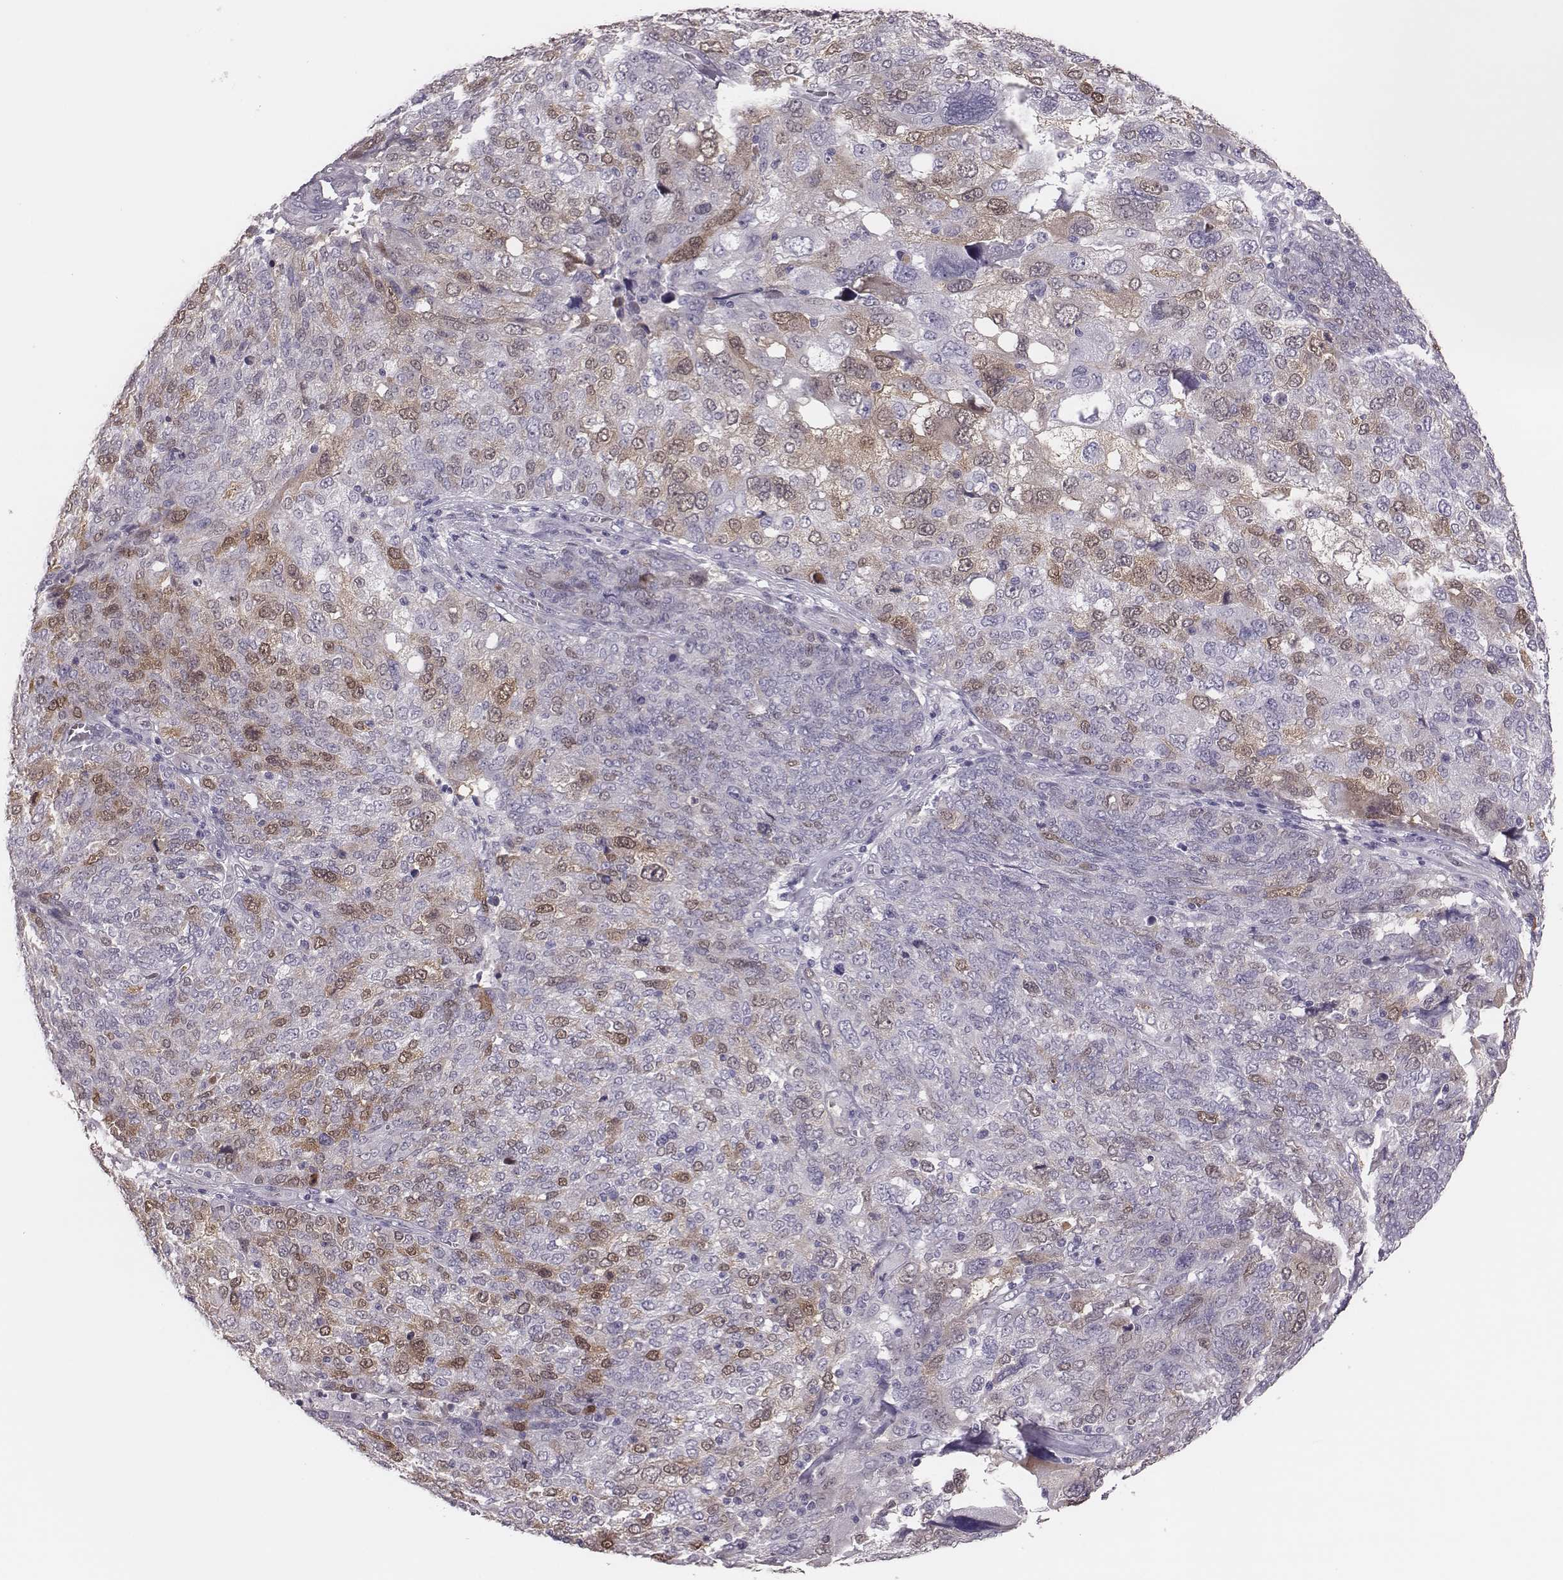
{"staining": {"intensity": "moderate", "quantity": "25%-75%", "location": "cytoplasmic/membranous,nuclear"}, "tissue": "ovarian cancer", "cell_type": "Tumor cells", "image_type": "cancer", "snomed": [{"axis": "morphology", "description": "Carcinoma, endometroid"}, {"axis": "topography", "description": "Ovary"}], "caption": "Tumor cells display medium levels of moderate cytoplasmic/membranous and nuclear staining in about 25%-75% of cells in human ovarian cancer (endometroid carcinoma).", "gene": "PBK", "patient": {"sex": "female", "age": 58}}